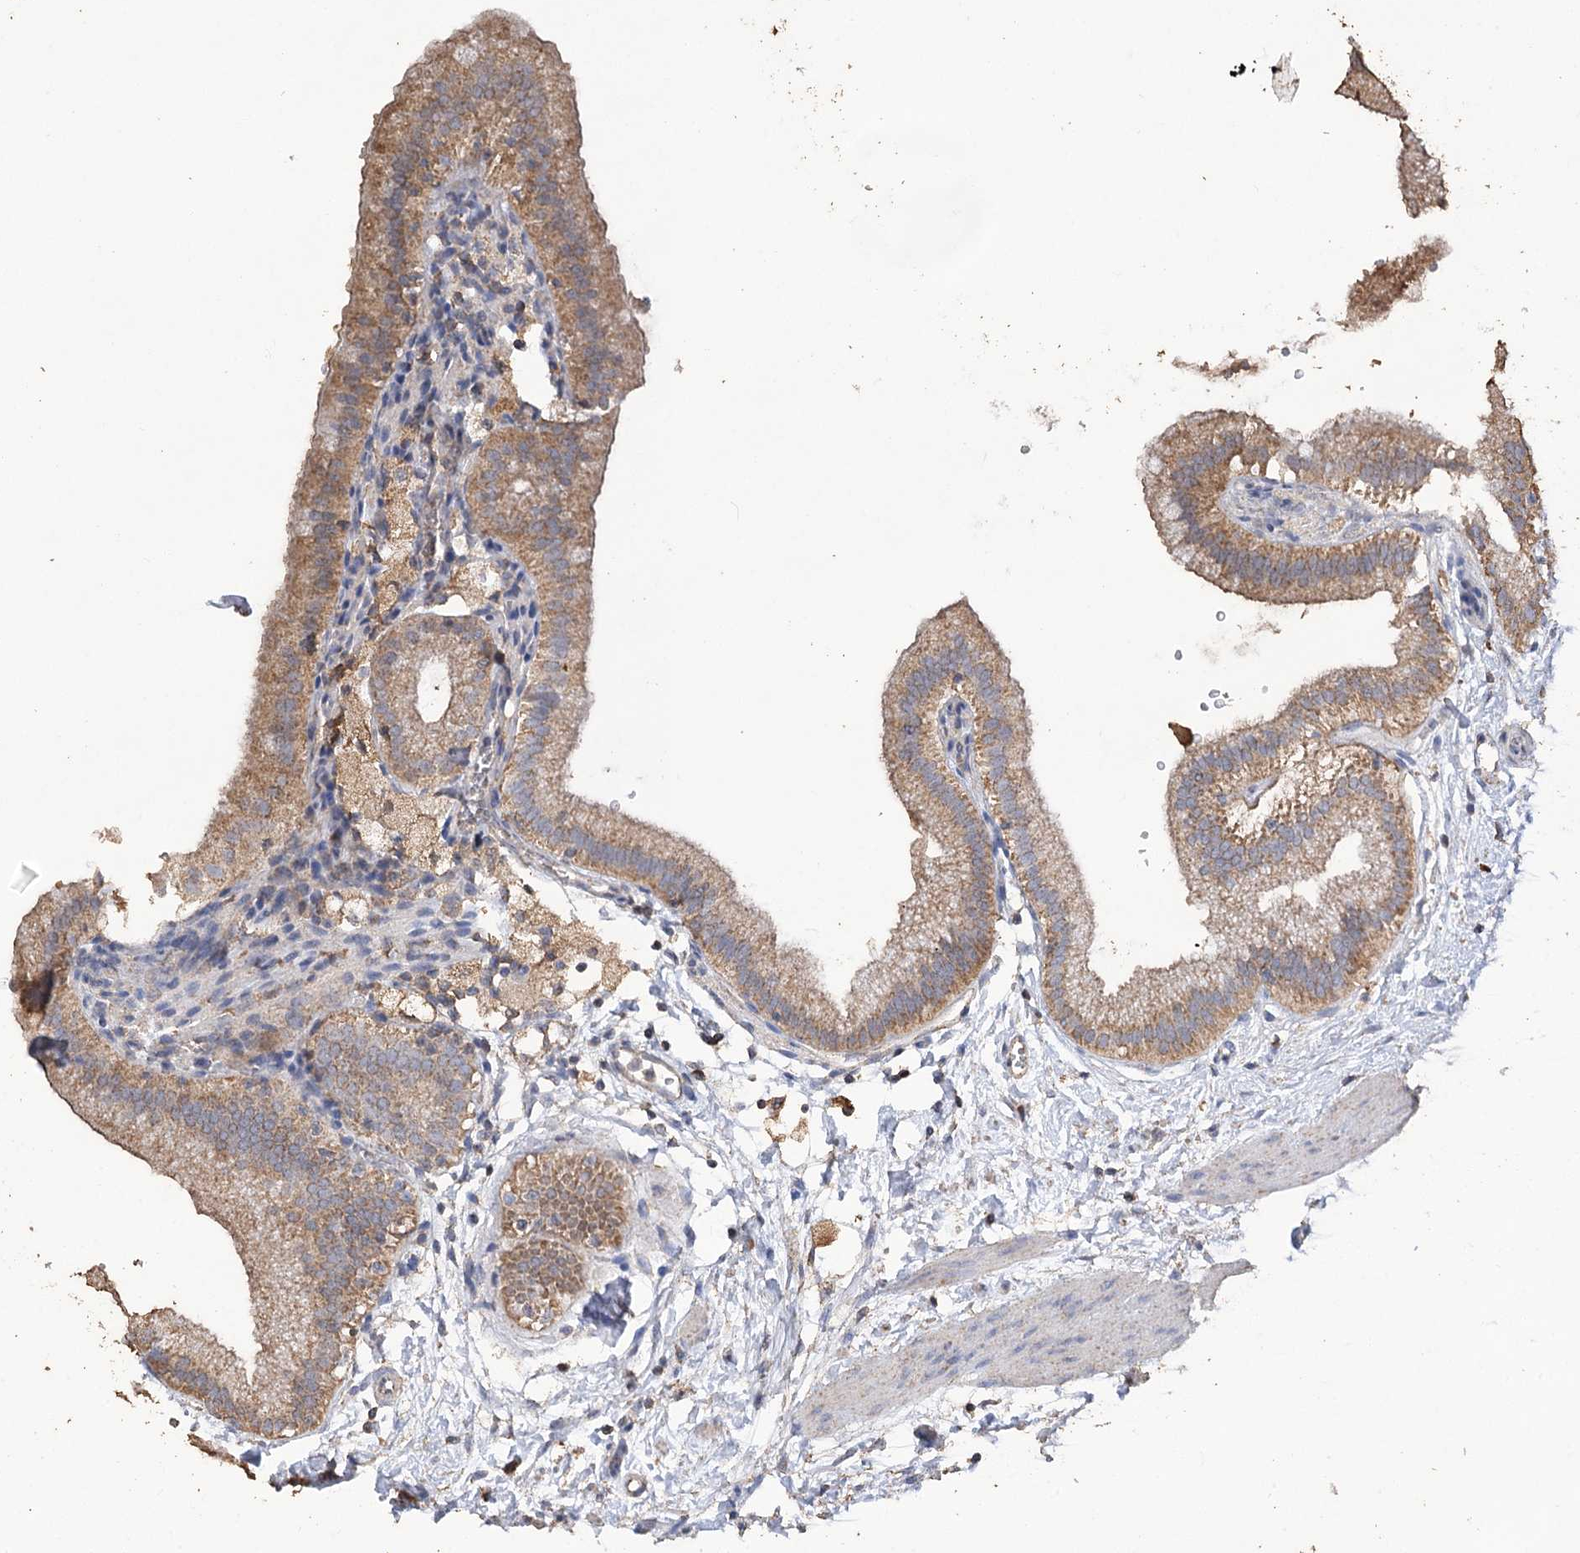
{"staining": {"intensity": "moderate", "quantity": ">75%", "location": "cytoplasmic/membranous"}, "tissue": "gallbladder", "cell_type": "Glandular cells", "image_type": "normal", "snomed": [{"axis": "morphology", "description": "Normal tissue, NOS"}, {"axis": "topography", "description": "Gallbladder"}], "caption": "Human gallbladder stained for a protein (brown) displays moderate cytoplasmic/membranous positive expression in about >75% of glandular cells.", "gene": "IREB2", "patient": {"sex": "male", "age": 55}}